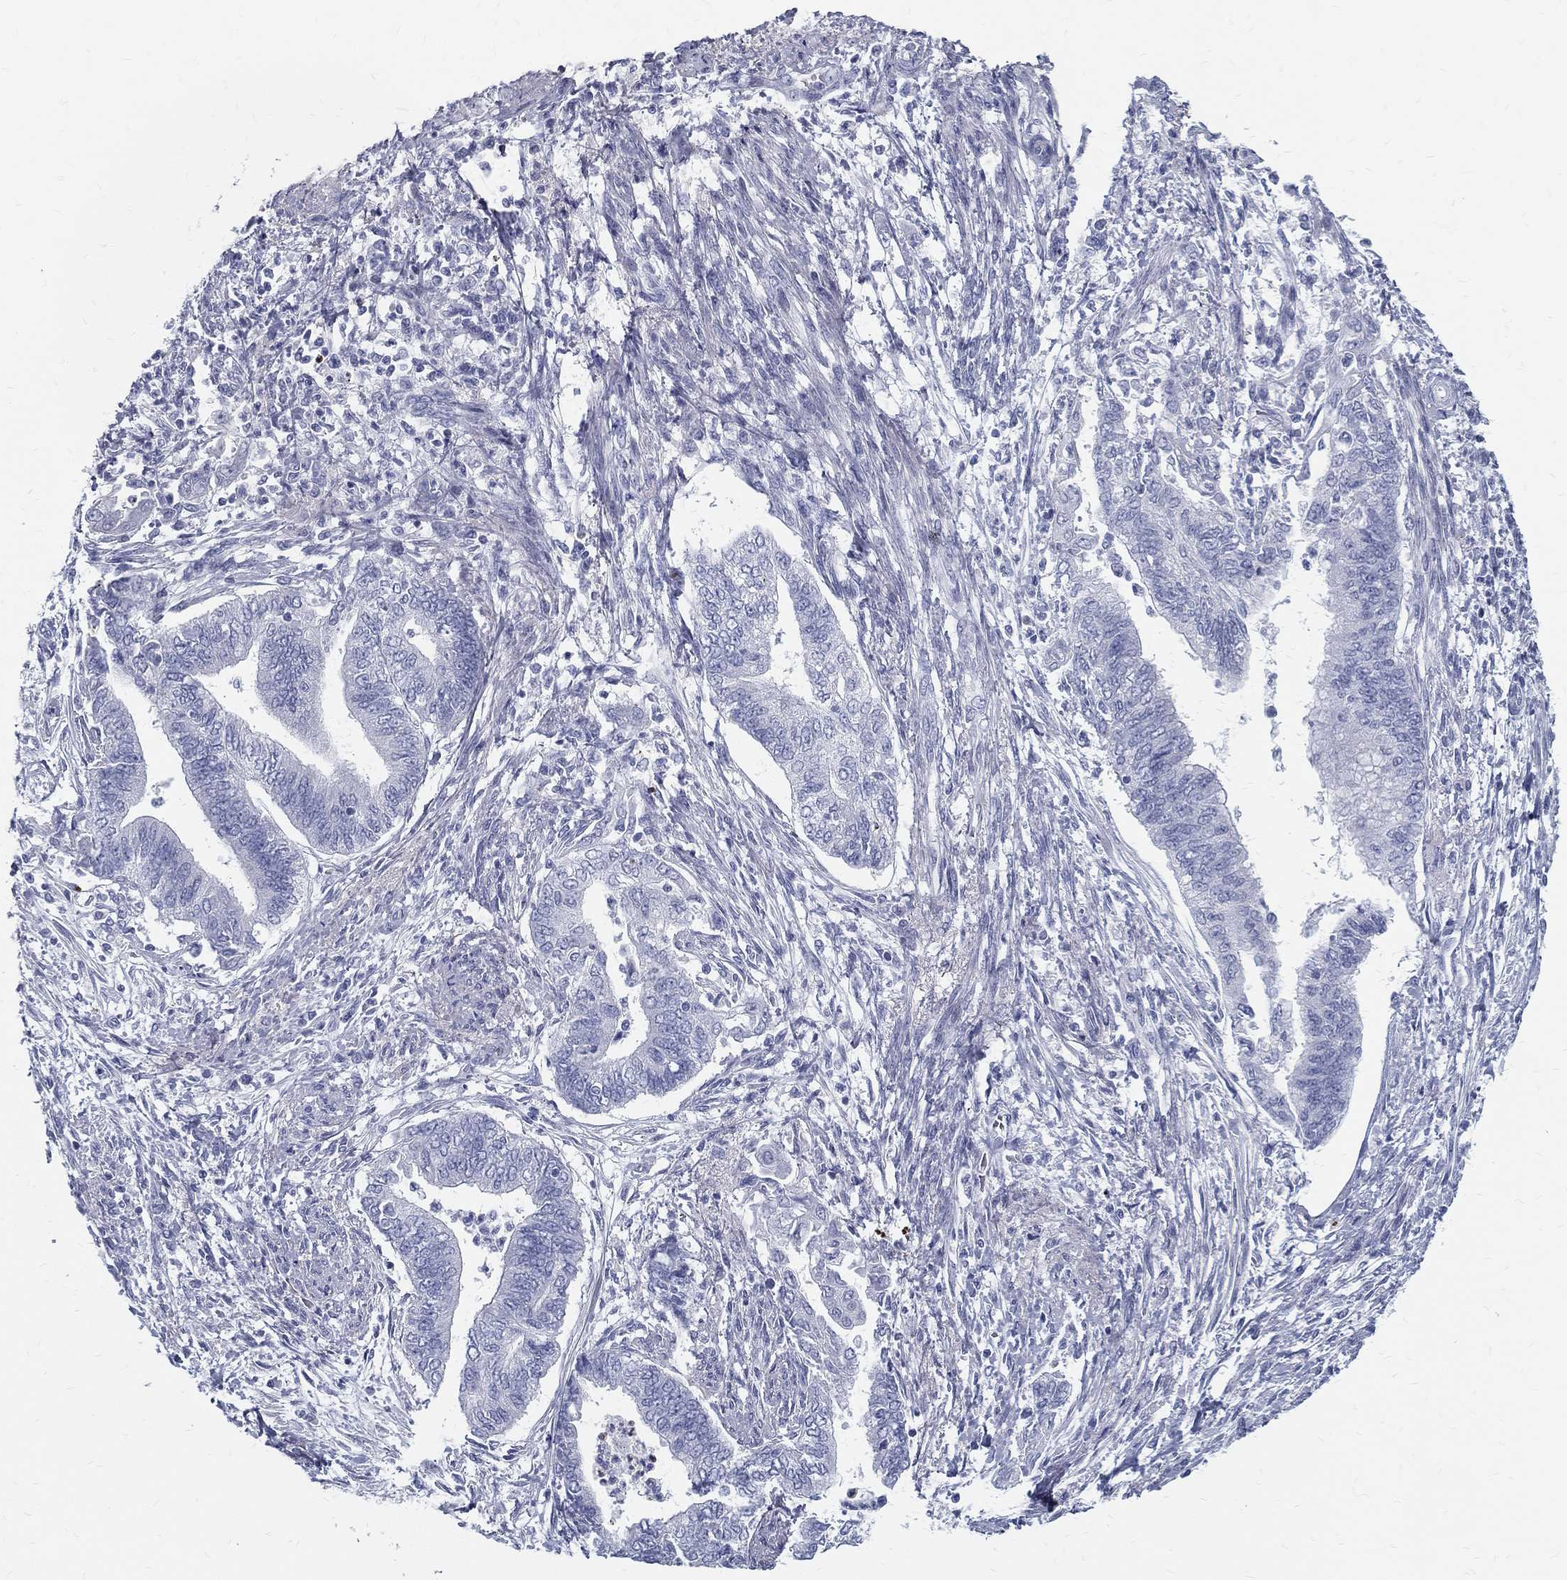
{"staining": {"intensity": "negative", "quantity": "none", "location": "none"}, "tissue": "endometrial cancer", "cell_type": "Tumor cells", "image_type": "cancer", "snomed": [{"axis": "morphology", "description": "Adenocarcinoma, NOS"}, {"axis": "topography", "description": "Endometrium"}], "caption": "Immunohistochemistry image of endometrial cancer stained for a protein (brown), which demonstrates no positivity in tumor cells. (DAB (3,3'-diaminobenzidine) IHC, high magnification).", "gene": "SPPL2C", "patient": {"sex": "female", "age": 65}}